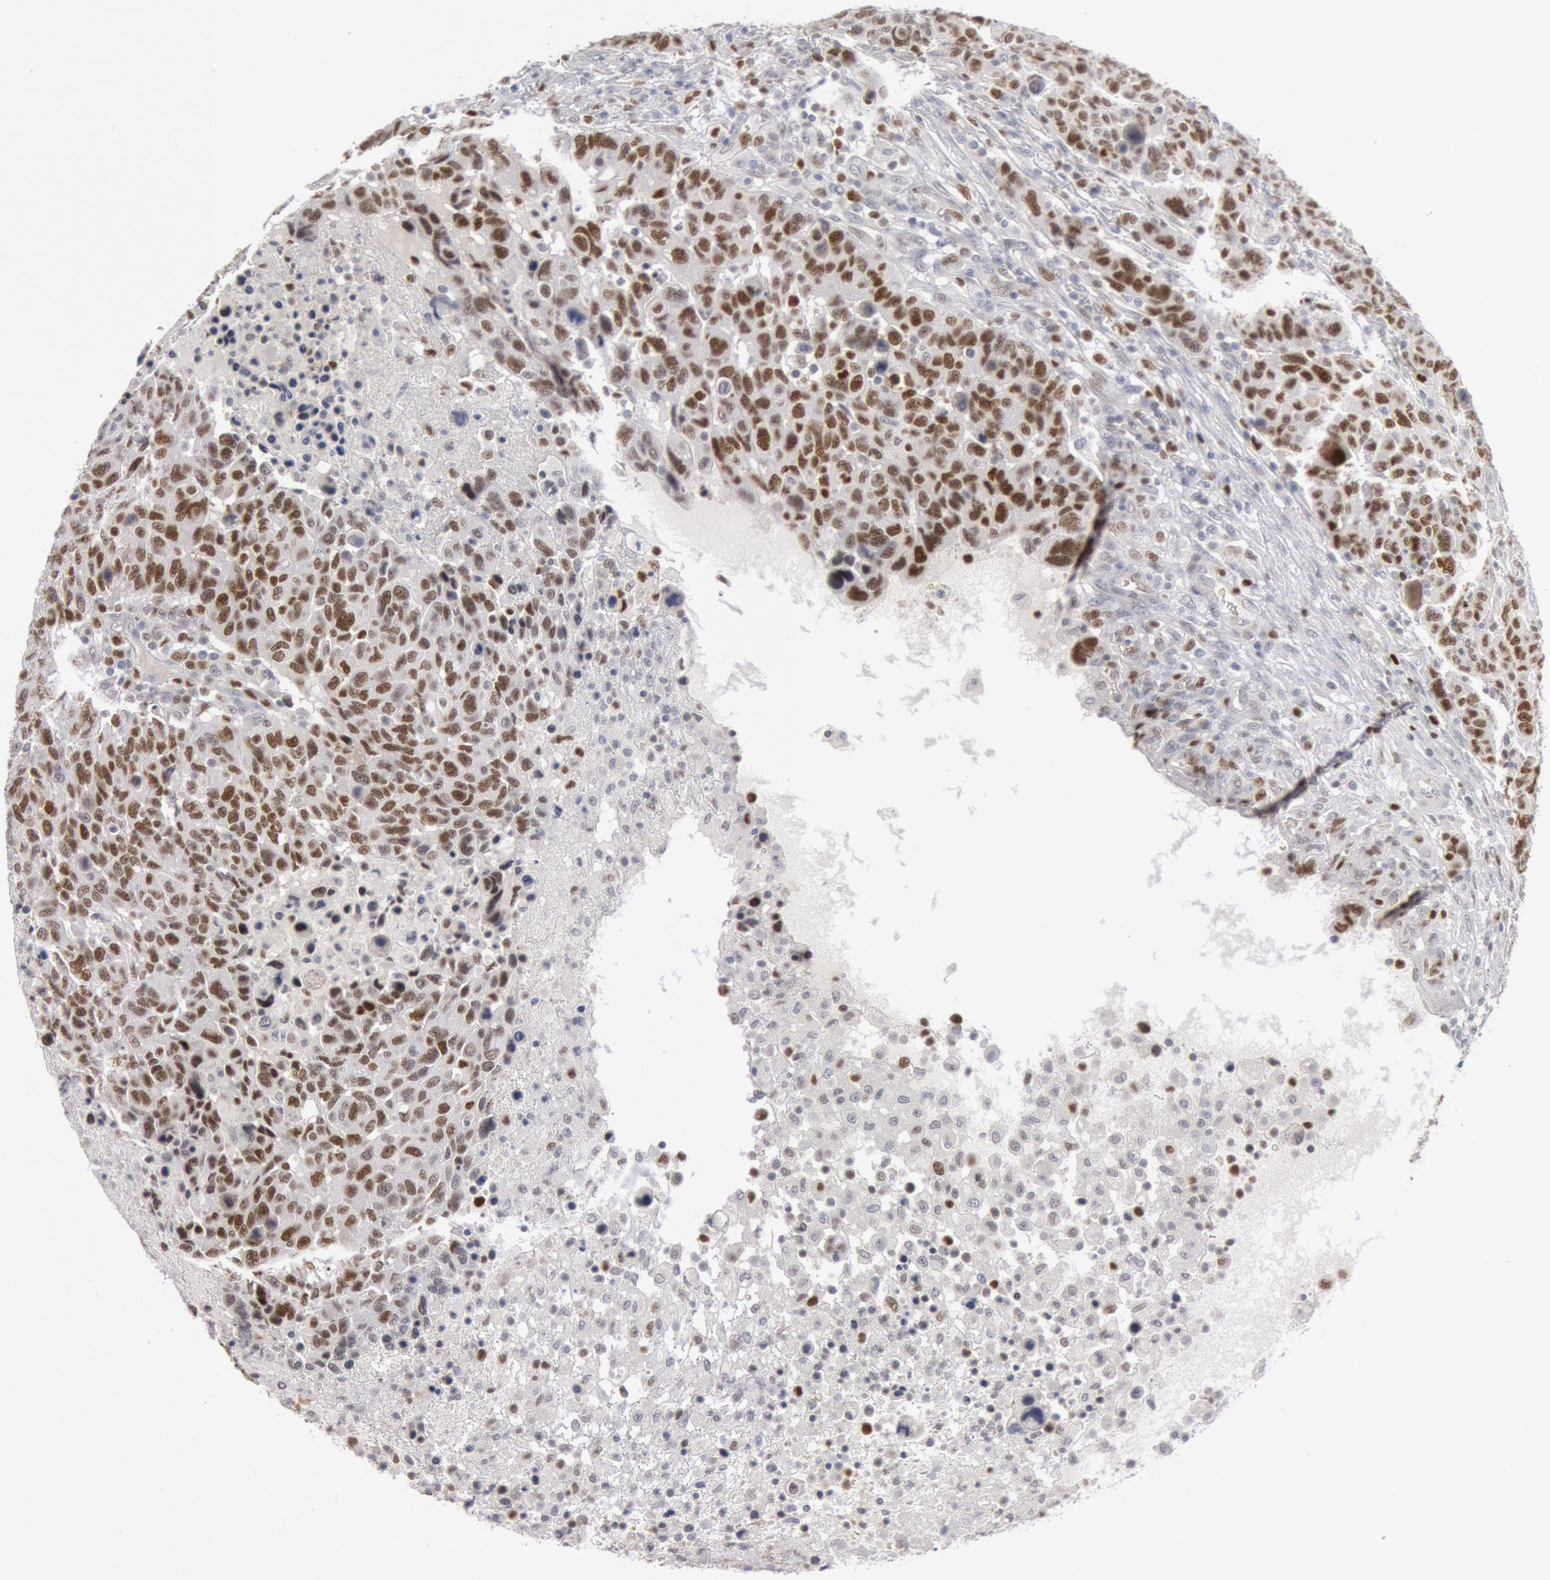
{"staining": {"intensity": "strong", "quantity": ">75%", "location": "nuclear"}, "tissue": "breast cancer", "cell_type": "Tumor cells", "image_type": "cancer", "snomed": [{"axis": "morphology", "description": "Duct carcinoma"}, {"axis": "topography", "description": "Breast"}], "caption": "This is a histology image of IHC staining of intraductal carcinoma (breast), which shows strong staining in the nuclear of tumor cells.", "gene": "WDHD1", "patient": {"sex": "female", "age": 37}}